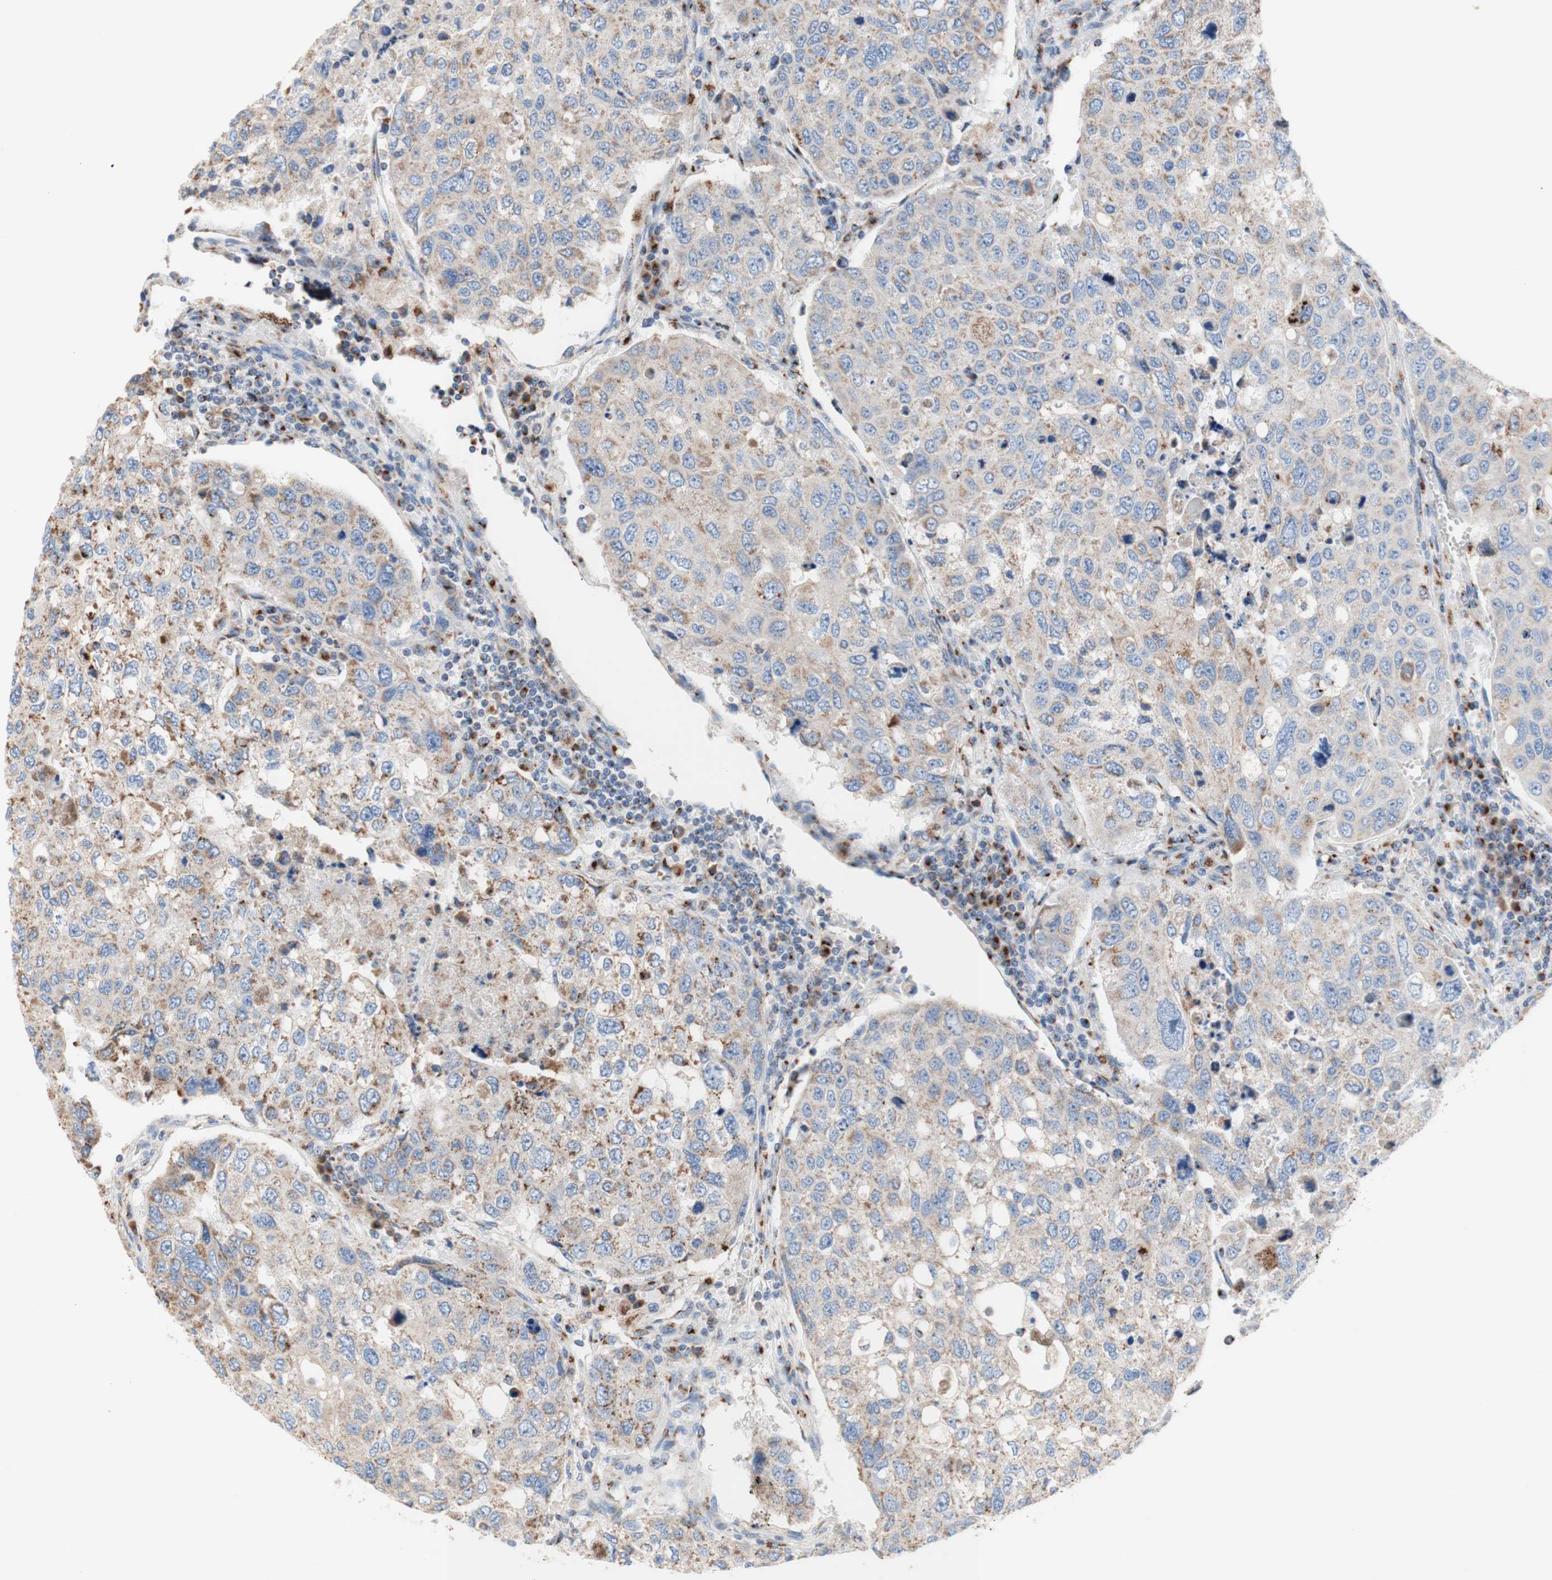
{"staining": {"intensity": "weak", "quantity": "25%-75%", "location": "cytoplasmic/membranous"}, "tissue": "urothelial cancer", "cell_type": "Tumor cells", "image_type": "cancer", "snomed": [{"axis": "morphology", "description": "Urothelial carcinoma, High grade"}, {"axis": "topography", "description": "Lymph node"}, {"axis": "topography", "description": "Urinary bladder"}], "caption": "DAB immunohistochemical staining of human urothelial carcinoma (high-grade) shows weak cytoplasmic/membranous protein positivity in about 25%-75% of tumor cells.", "gene": "GALNT2", "patient": {"sex": "male", "age": 51}}